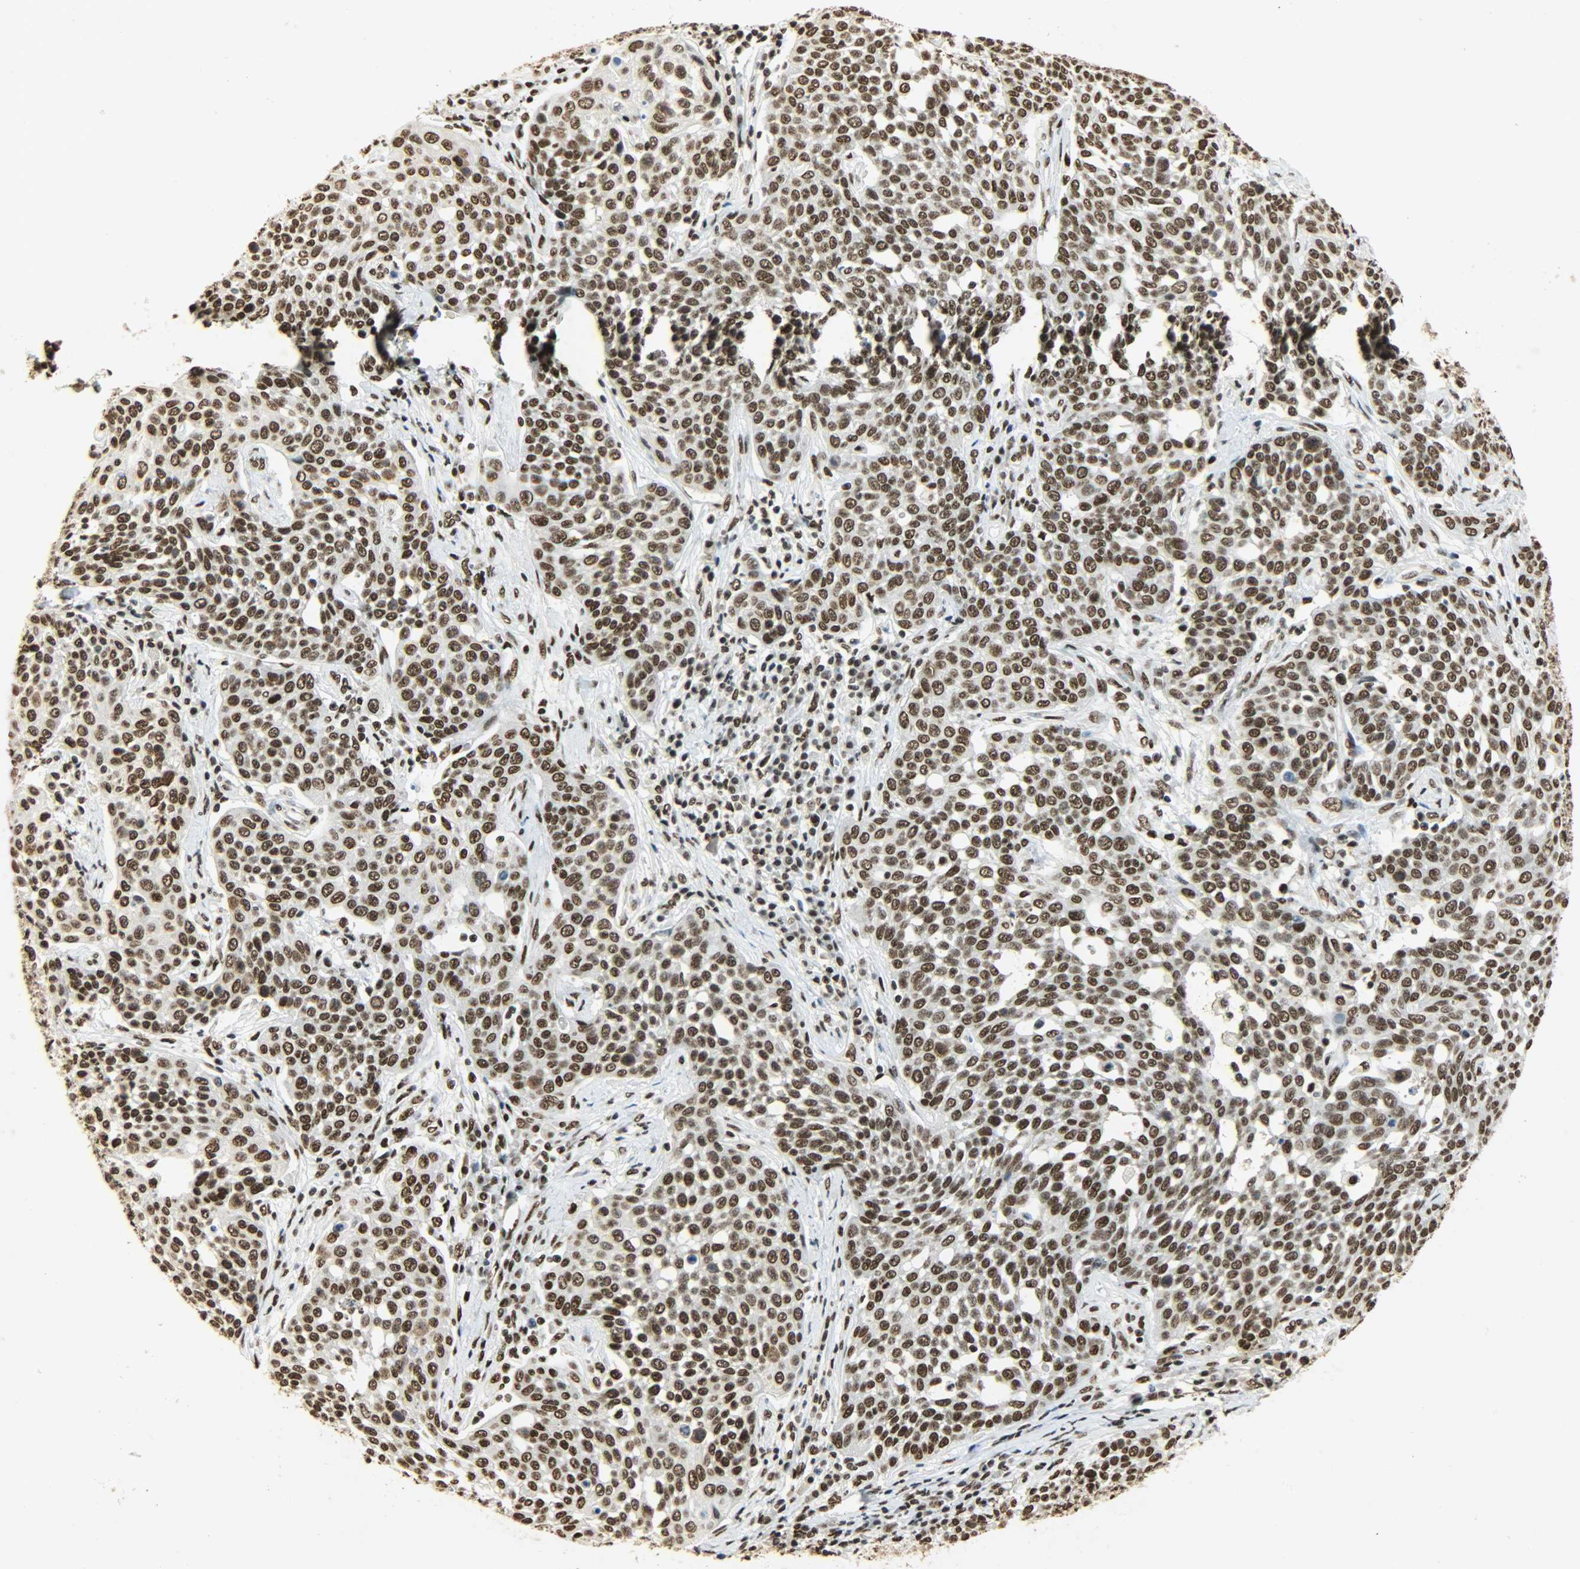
{"staining": {"intensity": "strong", "quantity": ">75%", "location": "nuclear"}, "tissue": "cervical cancer", "cell_type": "Tumor cells", "image_type": "cancer", "snomed": [{"axis": "morphology", "description": "Squamous cell carcinoma, NOS"}, {"axis": "topography", "description": "Cervix"}], "caption": "Immunohistochemical staining of human cervical squamous cell carcinoma exhibits high levels of strong nuclear protein positivity in about >75% of tumor cells. (DAB (3,3'-diaminobenzidine) IHC, brown staining for protein, blue staining for nuclei).", "gene": "KHDRBS1", "patient": {"sex": "female", "age": 34}}